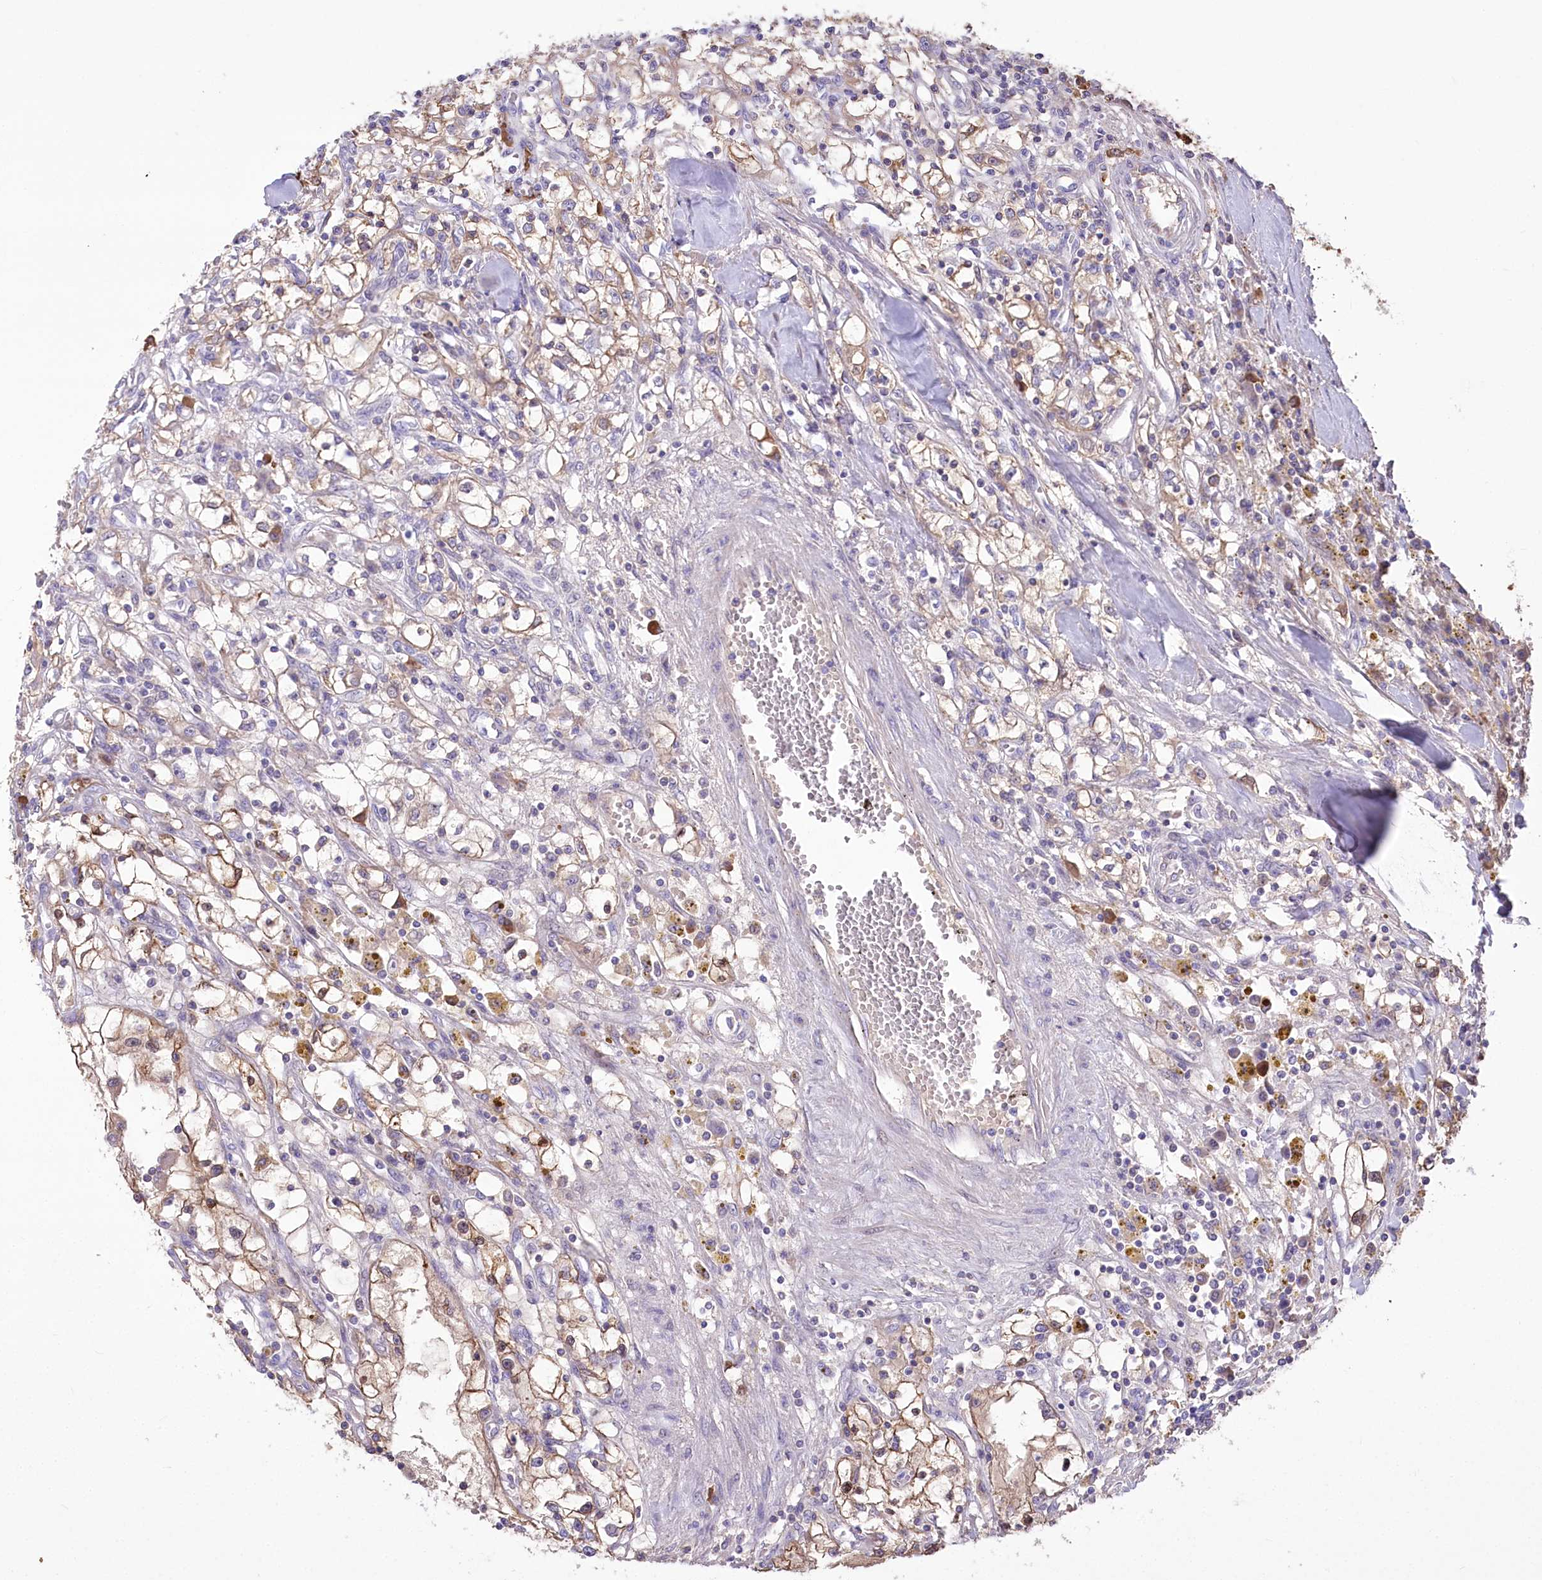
{"staining": {"intensity": "weak", "quantity": "25%-75%", "location": "cytoplasmic/membranous"}, "tissue": "renal cancer", "cell_type": "Tumor cells", "image_type": "cancer", "snomed": [{"axis": "morphology", "description": "Adenocarcinoma, NOS"}, {"axis": "topography", "description": "Kidney"}], "caption": "This image displays immunohistochemistry (IHC) staining of renal adenocarcinoma, with low weak cytoplasmic/membranous staining in approximately 25%-75% of tumor cells.", "gene": "CEP164", "patient": {"sex": "male", "age": 56}}